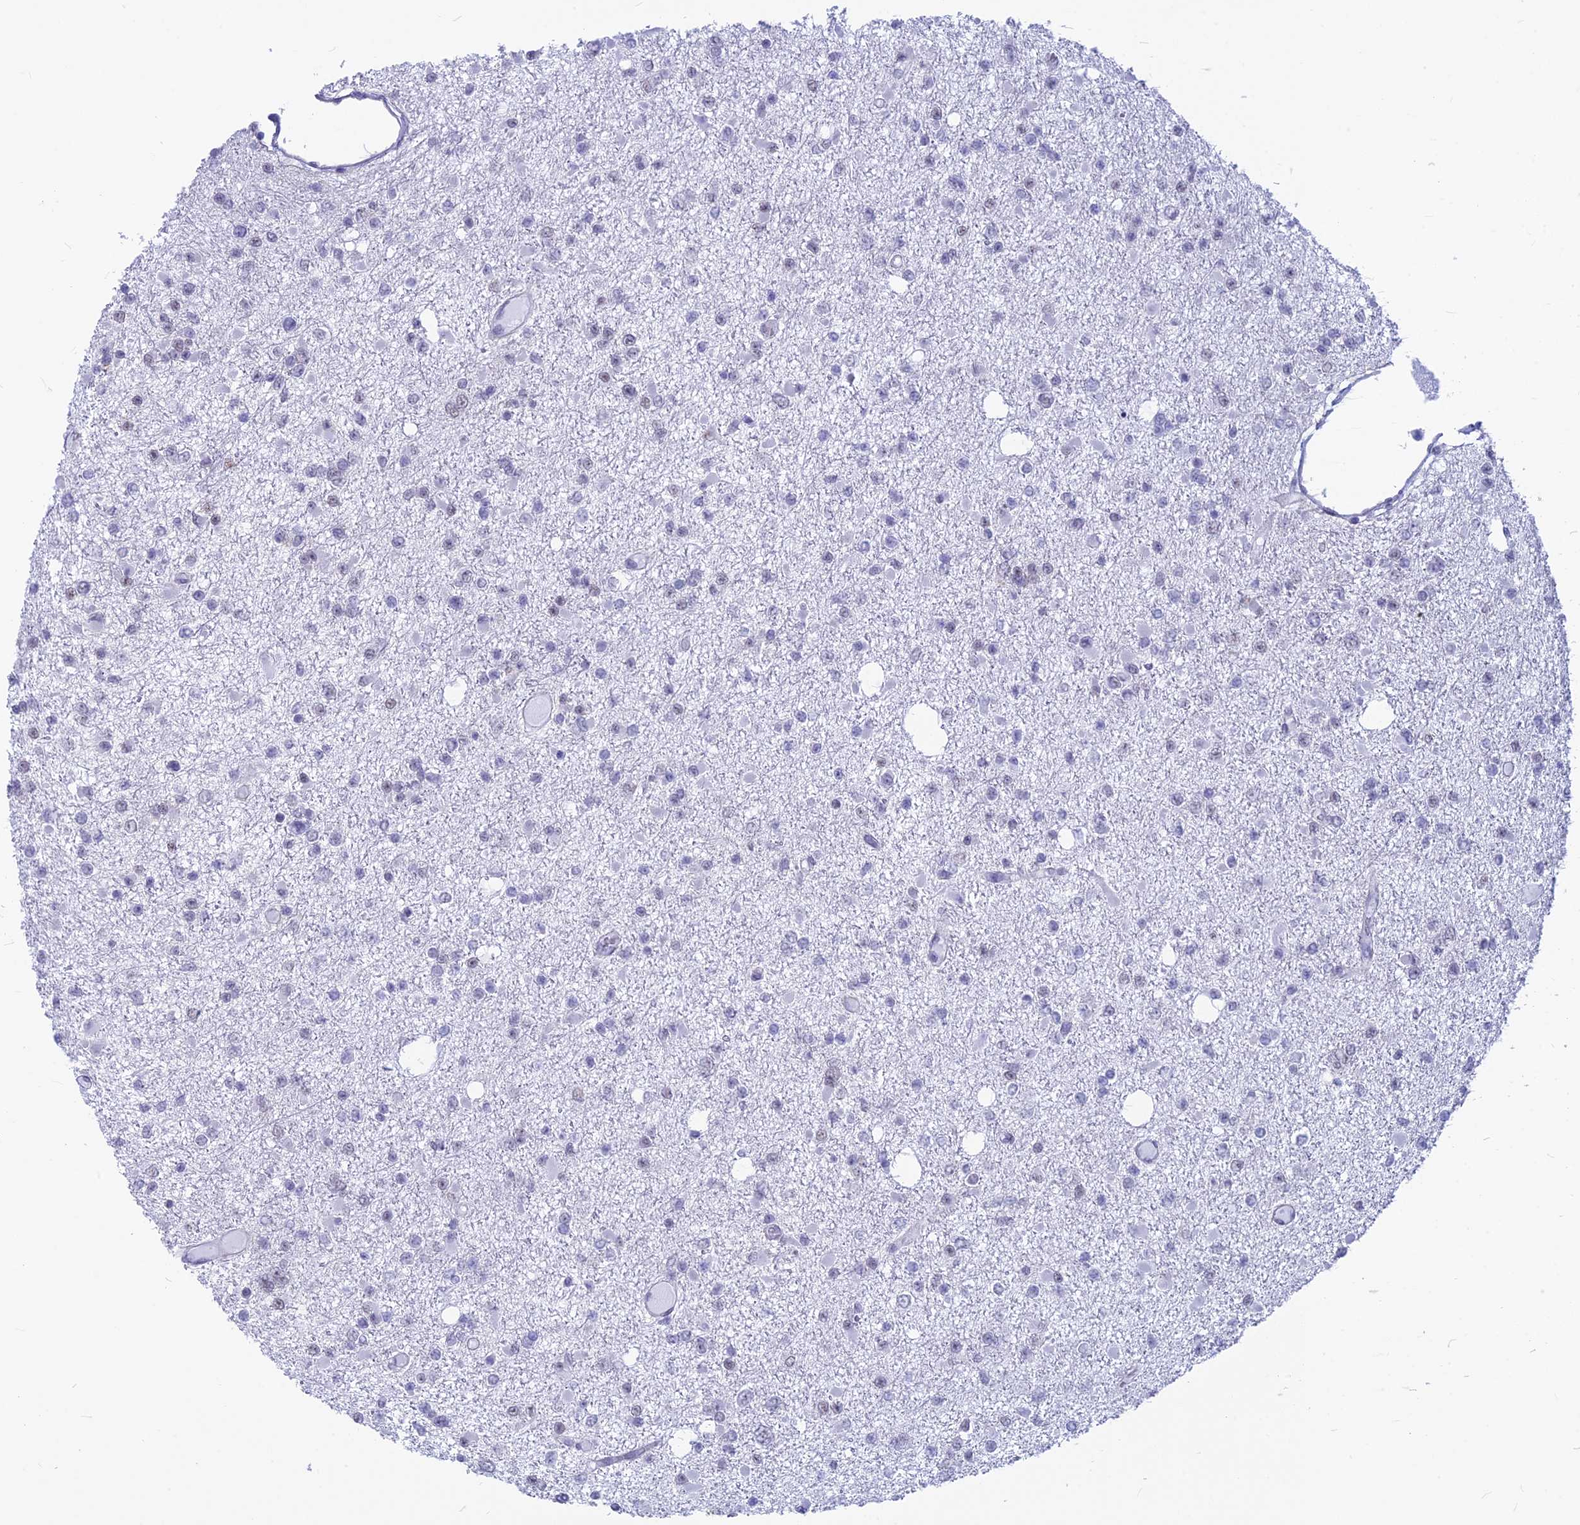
{"staining": {"intensity": "negative", "quantity": "none", "location": "none"}, "tissue": "glioma", "cell_type": "Tumor cells", "image_type": "cancer", "snomed": [{"axis": "morphology", "description": "Glioma, malignant, Low grade"}, {"axis": "topography", "description": "Brain"}], "caption": "High magnification brightfield microscopy of glioma stained with DAB (3,3'-diaminobenzidine) (brown) and counterstained with hematoxylin (blue): tumor cells show no significant expression. (DAB immunohistochemistry (IHC) visualized using brightfield microscopy, high magnification).", "gene": "SRSF5", "patient": {"sex": "female", "age": 22}}